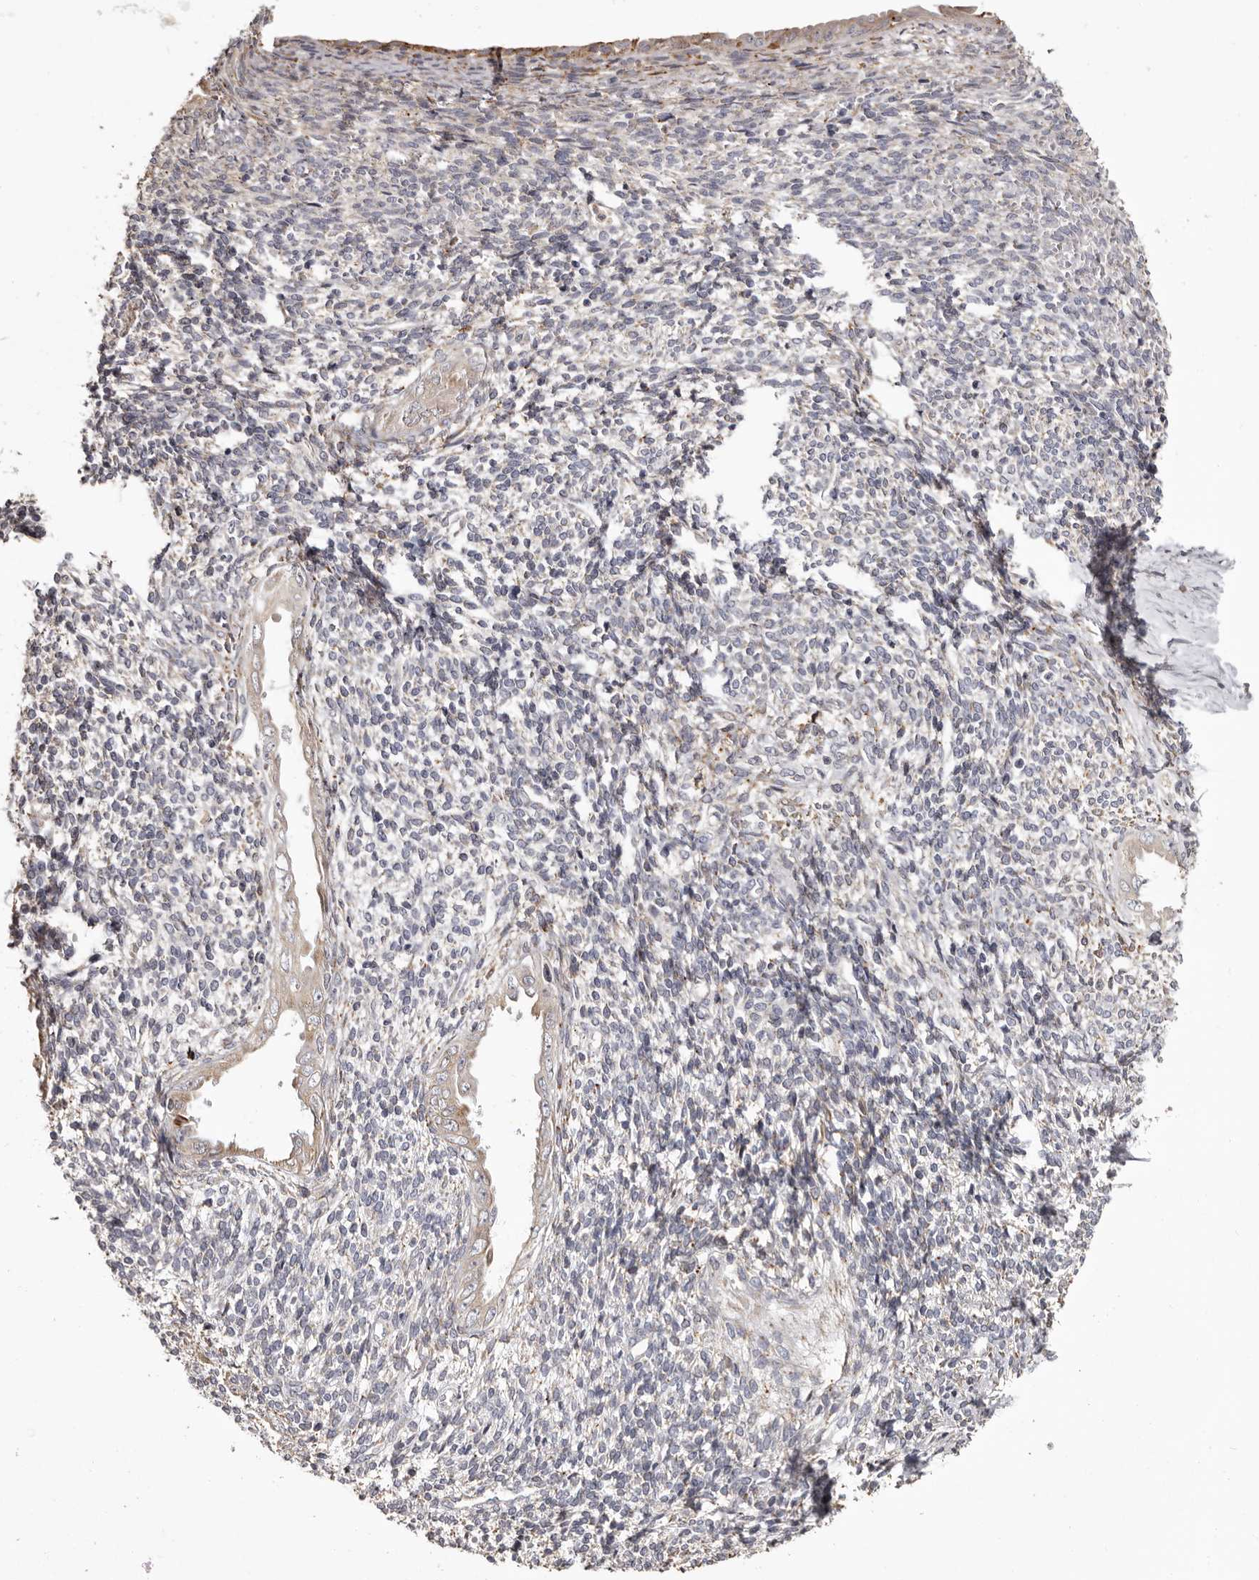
{"staining": {"intensity": "negative", "quantity": "none", "location": "none"}, "tissue": "endometrium", "cell_type": "Cells in endometrial stroma", "image_type": "normal", "snomed": [{"axis": "morphology", "description": "Normal tissue, NOS"}, {"axis": "topography", "description": "Endometrium"}], "caption": "IHC histopathology image of normal endometrium: endometrium stained with DAB (3,3'-diaminobenzidine) exhibits no significant protein staining in cells in endometrial stroma.", "gene": "PIGX", "patient": {"sex": "female", "age": 66}}